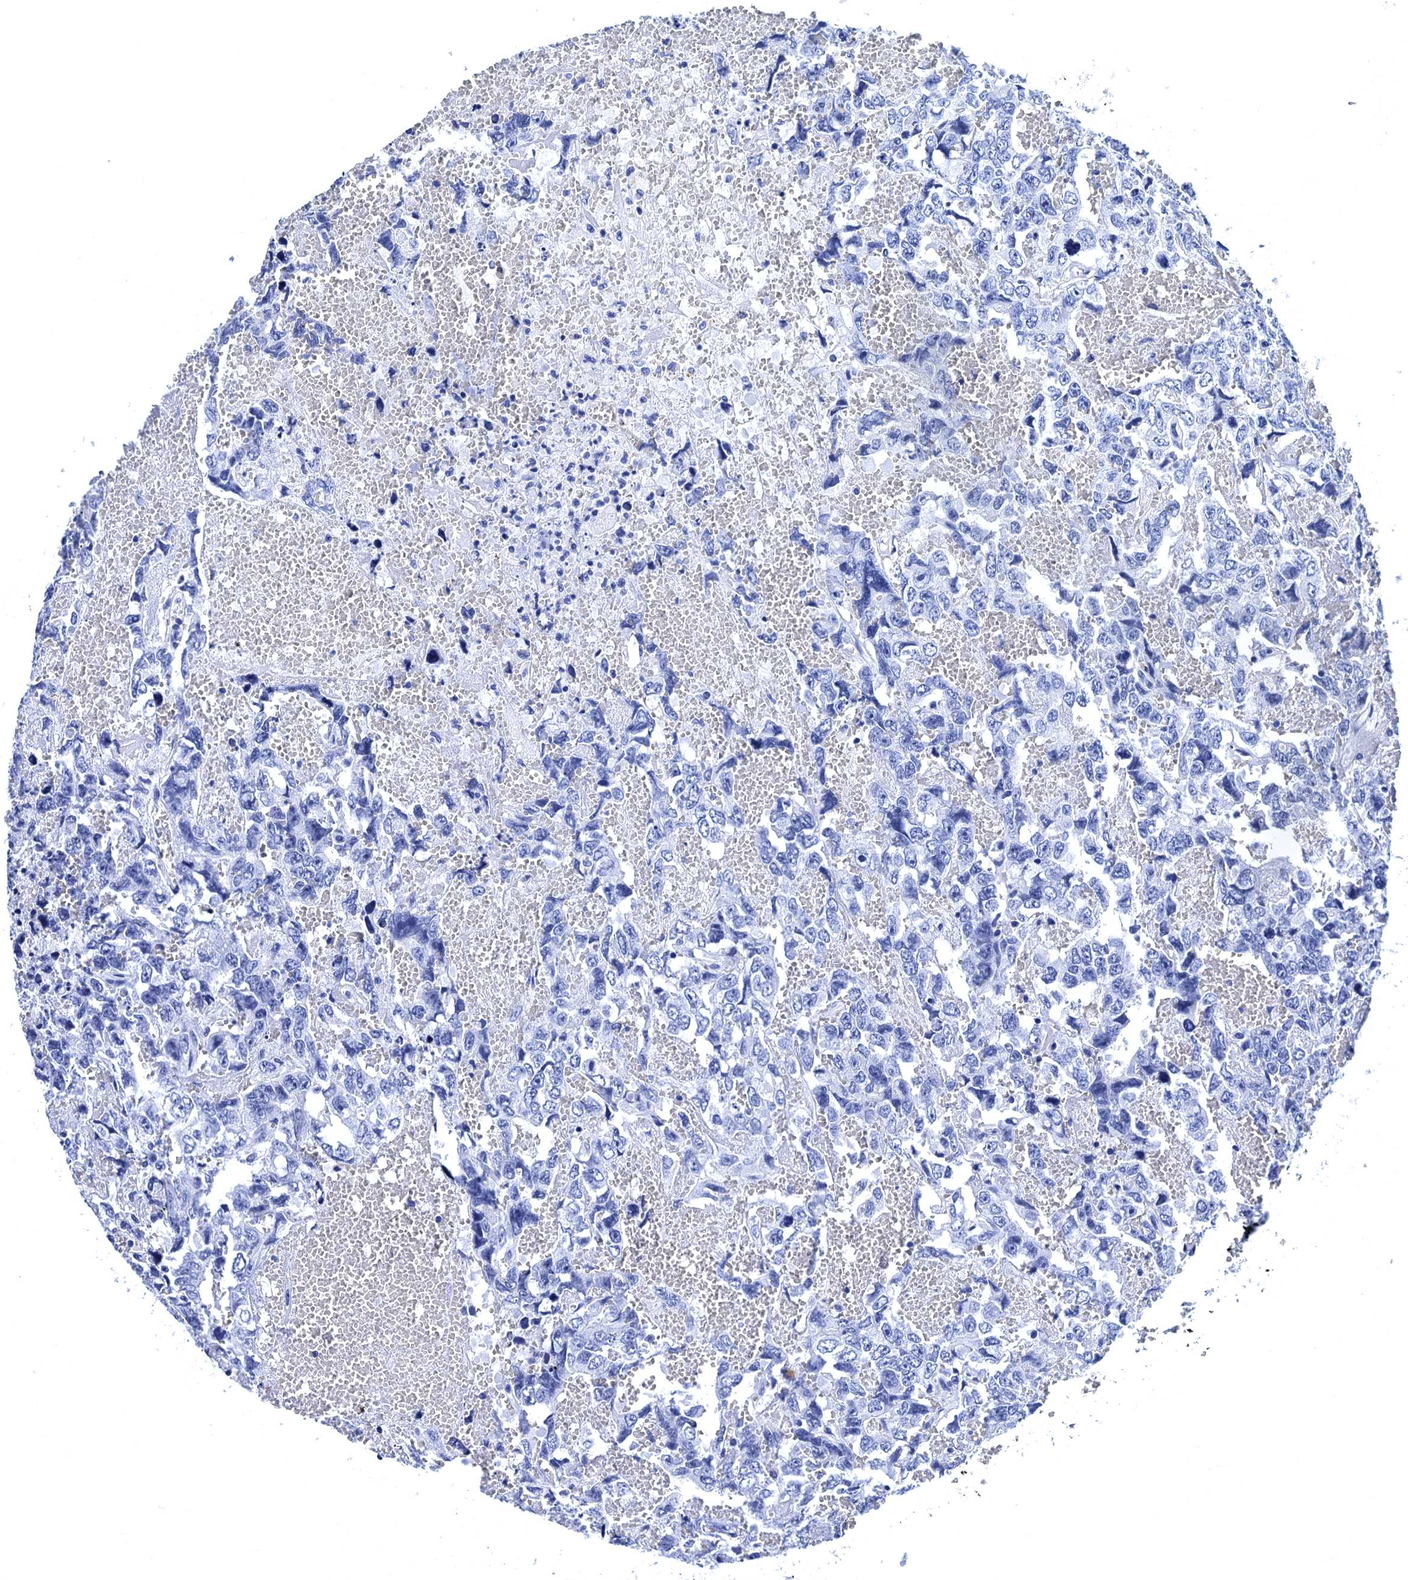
{"staining": {"intensity": "negative", "quantity": "none", "location": "none"}, "tissue": "testis cancer", "cell_type": "Tumor cells", "image_type": "cancer", "snomed": [{"axis": "morphology", "description": "Carcinoma, Embryonal, NOS"}, {"axis": "topography", "description": "Testis"}], "caption": "This is an IHC histopathology image of human embryonal carcinoma (testis). There is no positivity in tumor cells.", "gene": "MYBPC3", "patient": {"sex": "male", "age": 45}}